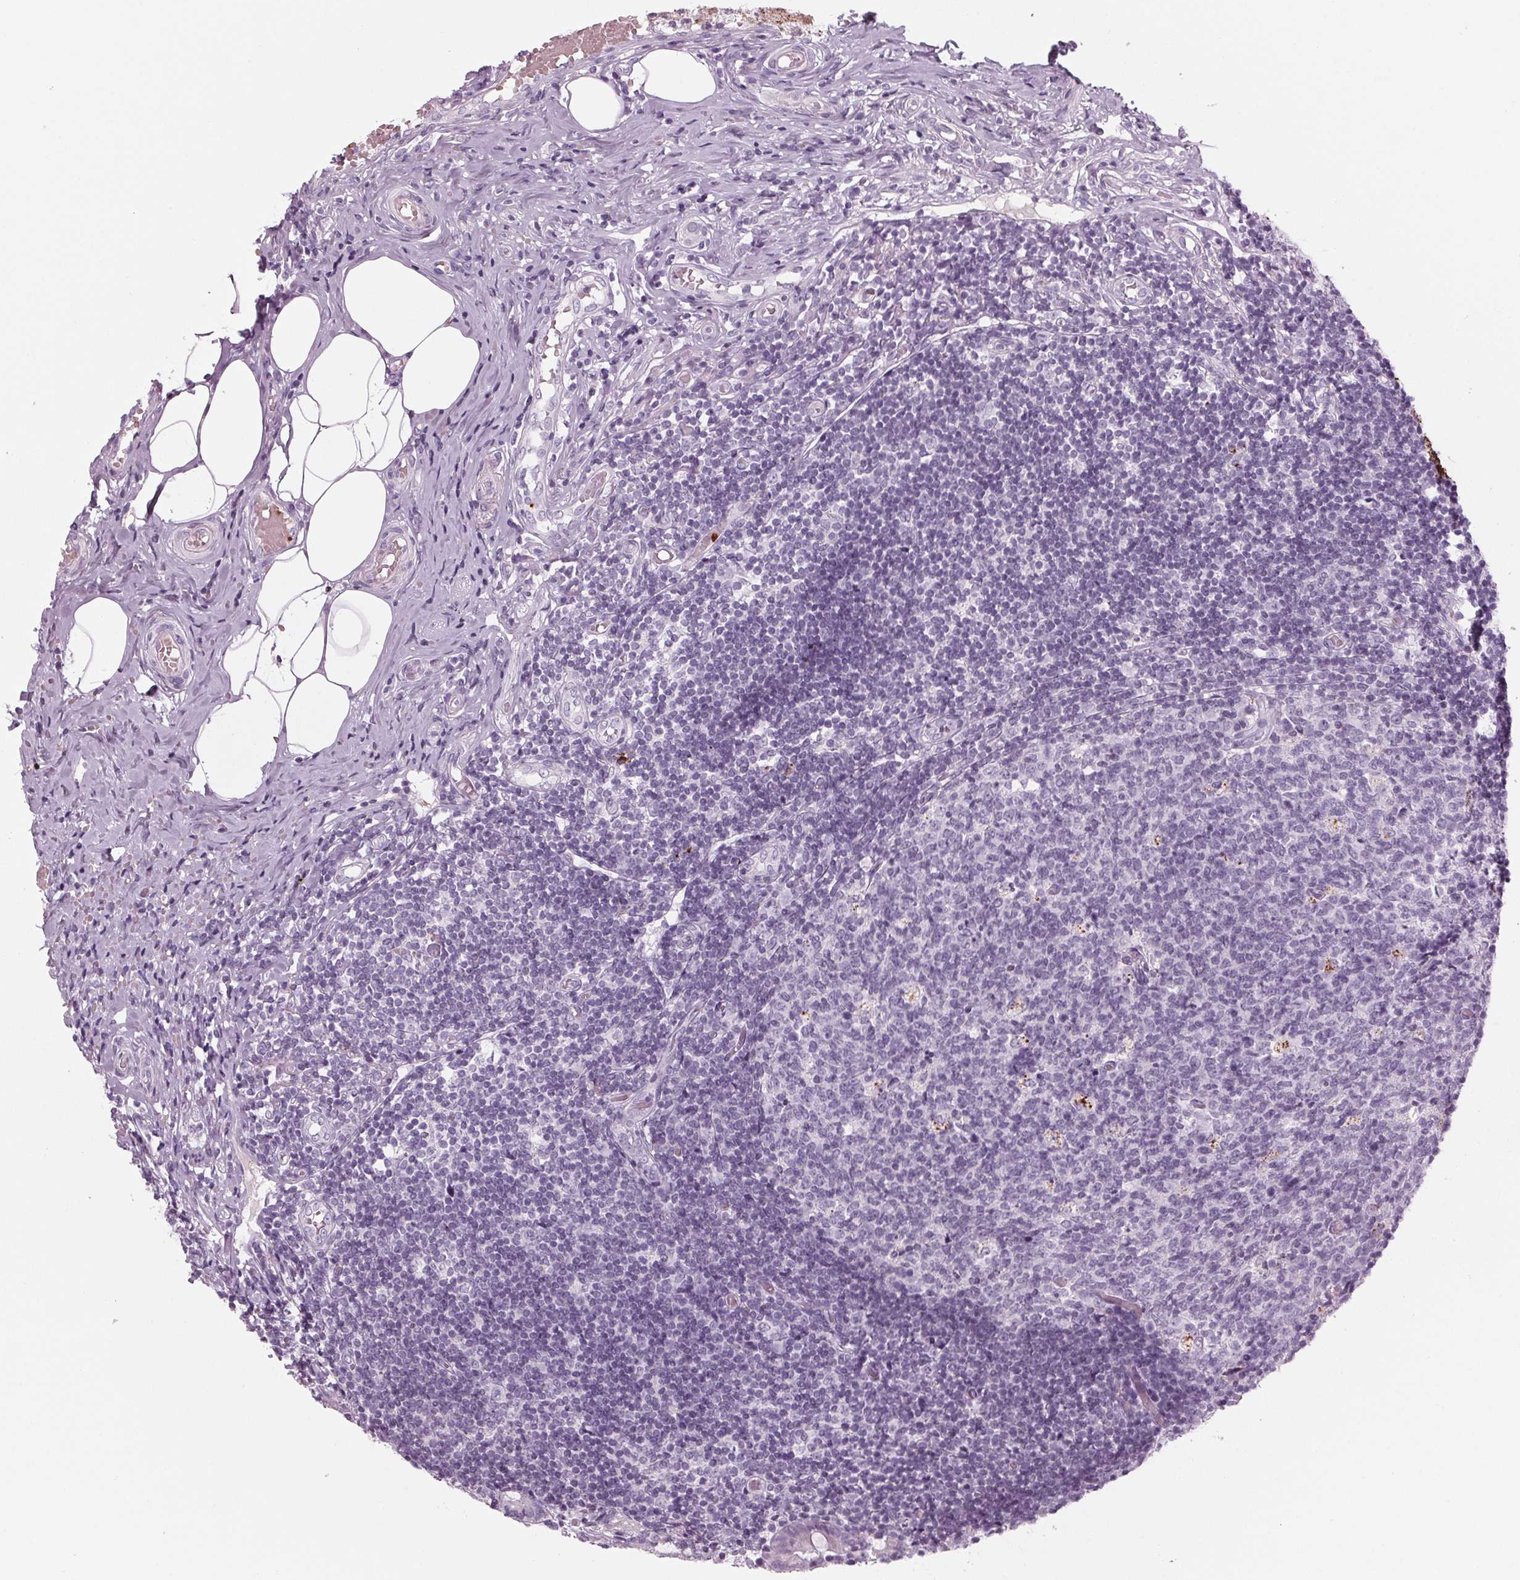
{"staining": {"intensity": "negative", "quantity": "none", "location": "none"}, "tissue": "appendix", "cell_type": "Glandular cells", "image_type": "normal", "snomed": [{"axis": "morphology", "description": "Normal tissue, NOS"}, {"axis": "topography", "description": "Appendix"}], "caption": "This is an immunohistochemistry (IHC) micrograph of unremarkable appendix. There is no staining in glandular cells.", "gene": "CYP3A43", "patient": {"sex": "female", "age": 32}}